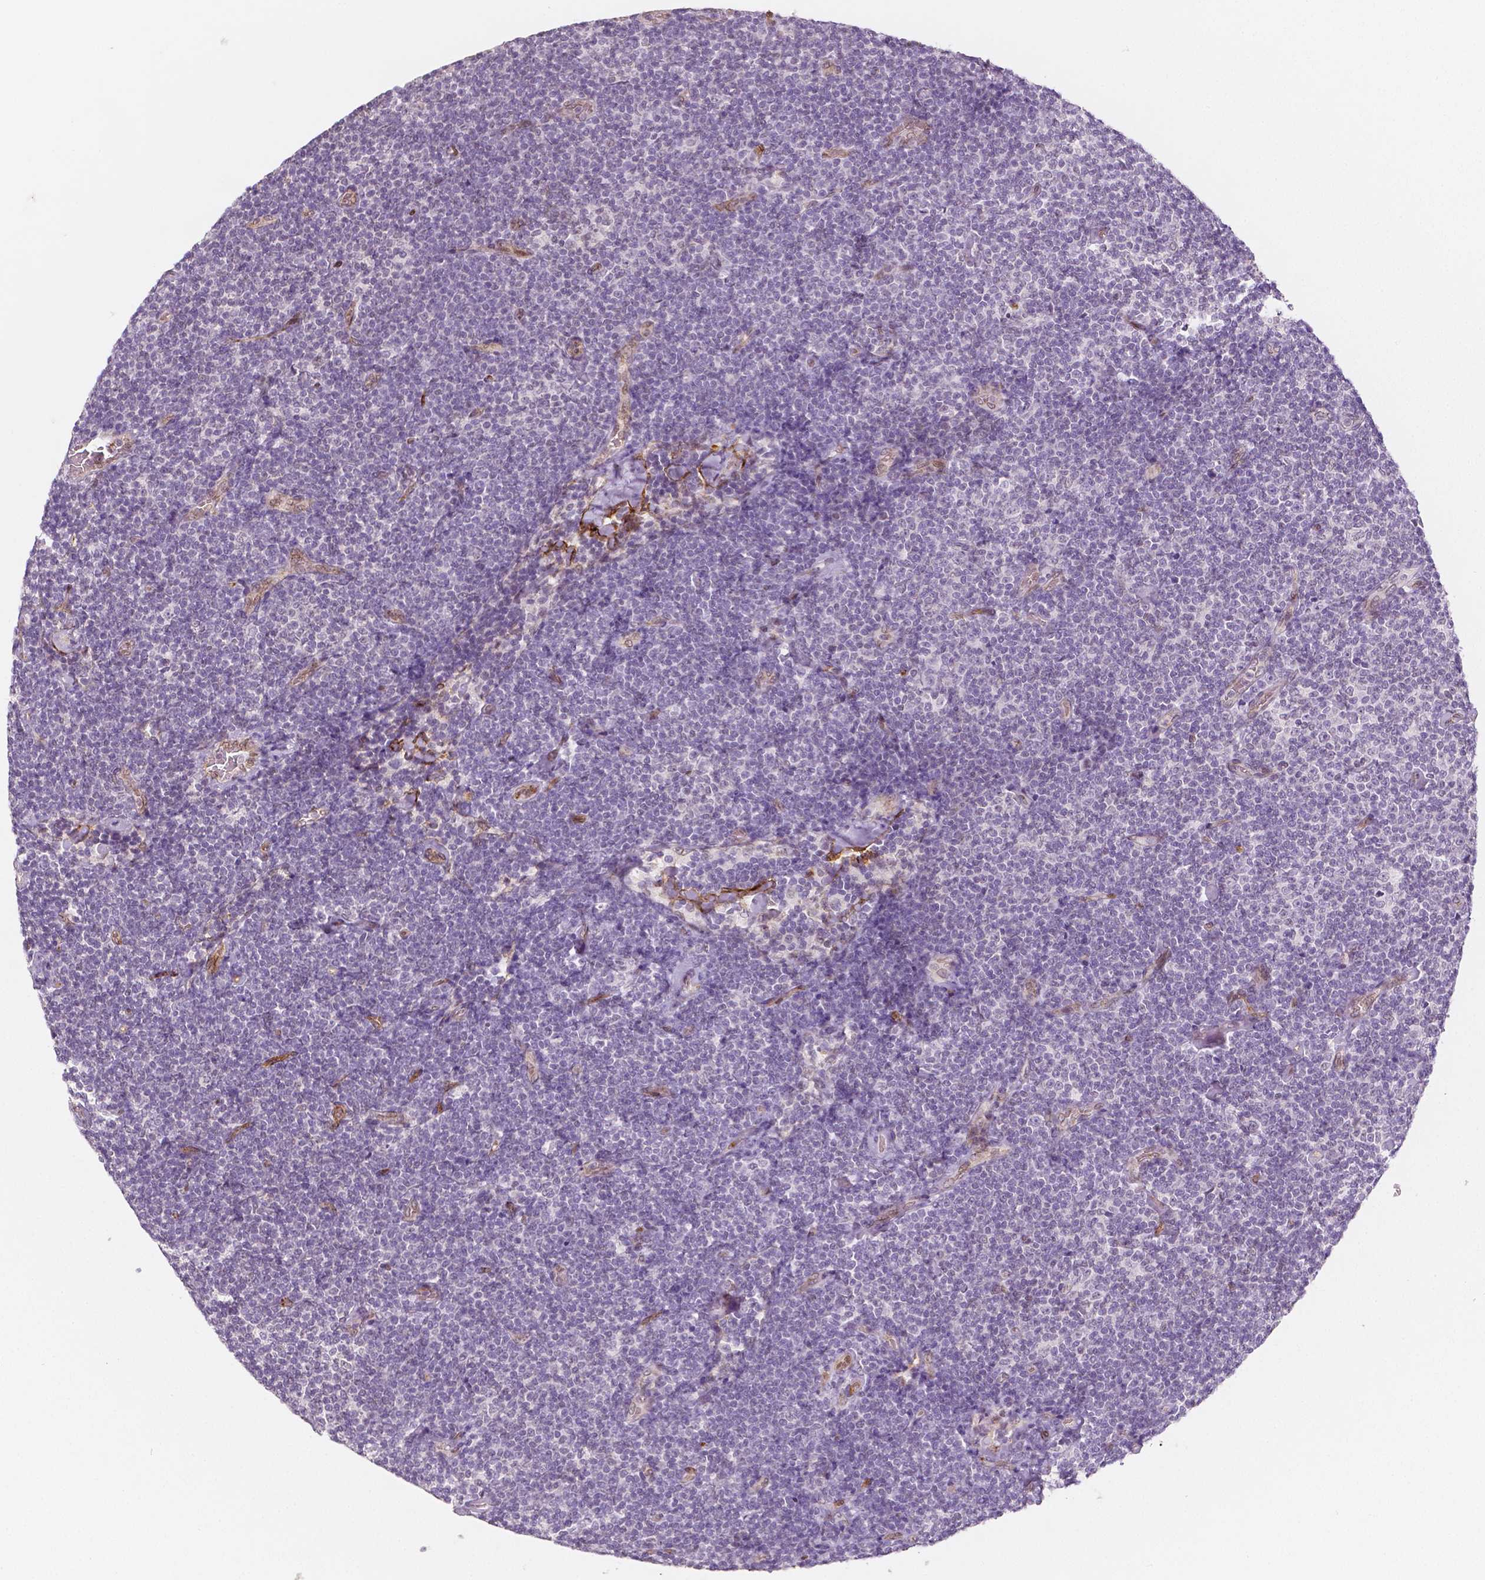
{"staining": {"intensity": "negative", "quantity": "none", "location": "none"}, "tissue": "lymphoma", "cell_type": "Tumor cells", "image_type": "cancer", "snomed": [{"axis": "morphology", "description": "Malignant lymphoma, non-Hodgkin's type, Low grade"}, {"axis": "topography", "description": "Lymph node"}], "caption": "This is an immunohistochemistry (IHC) histopathology image of human lymphoma. There is no positivity in tumor cells.", "gene": "KDM5B", "patient": {"sex": "male", "age": 81}}